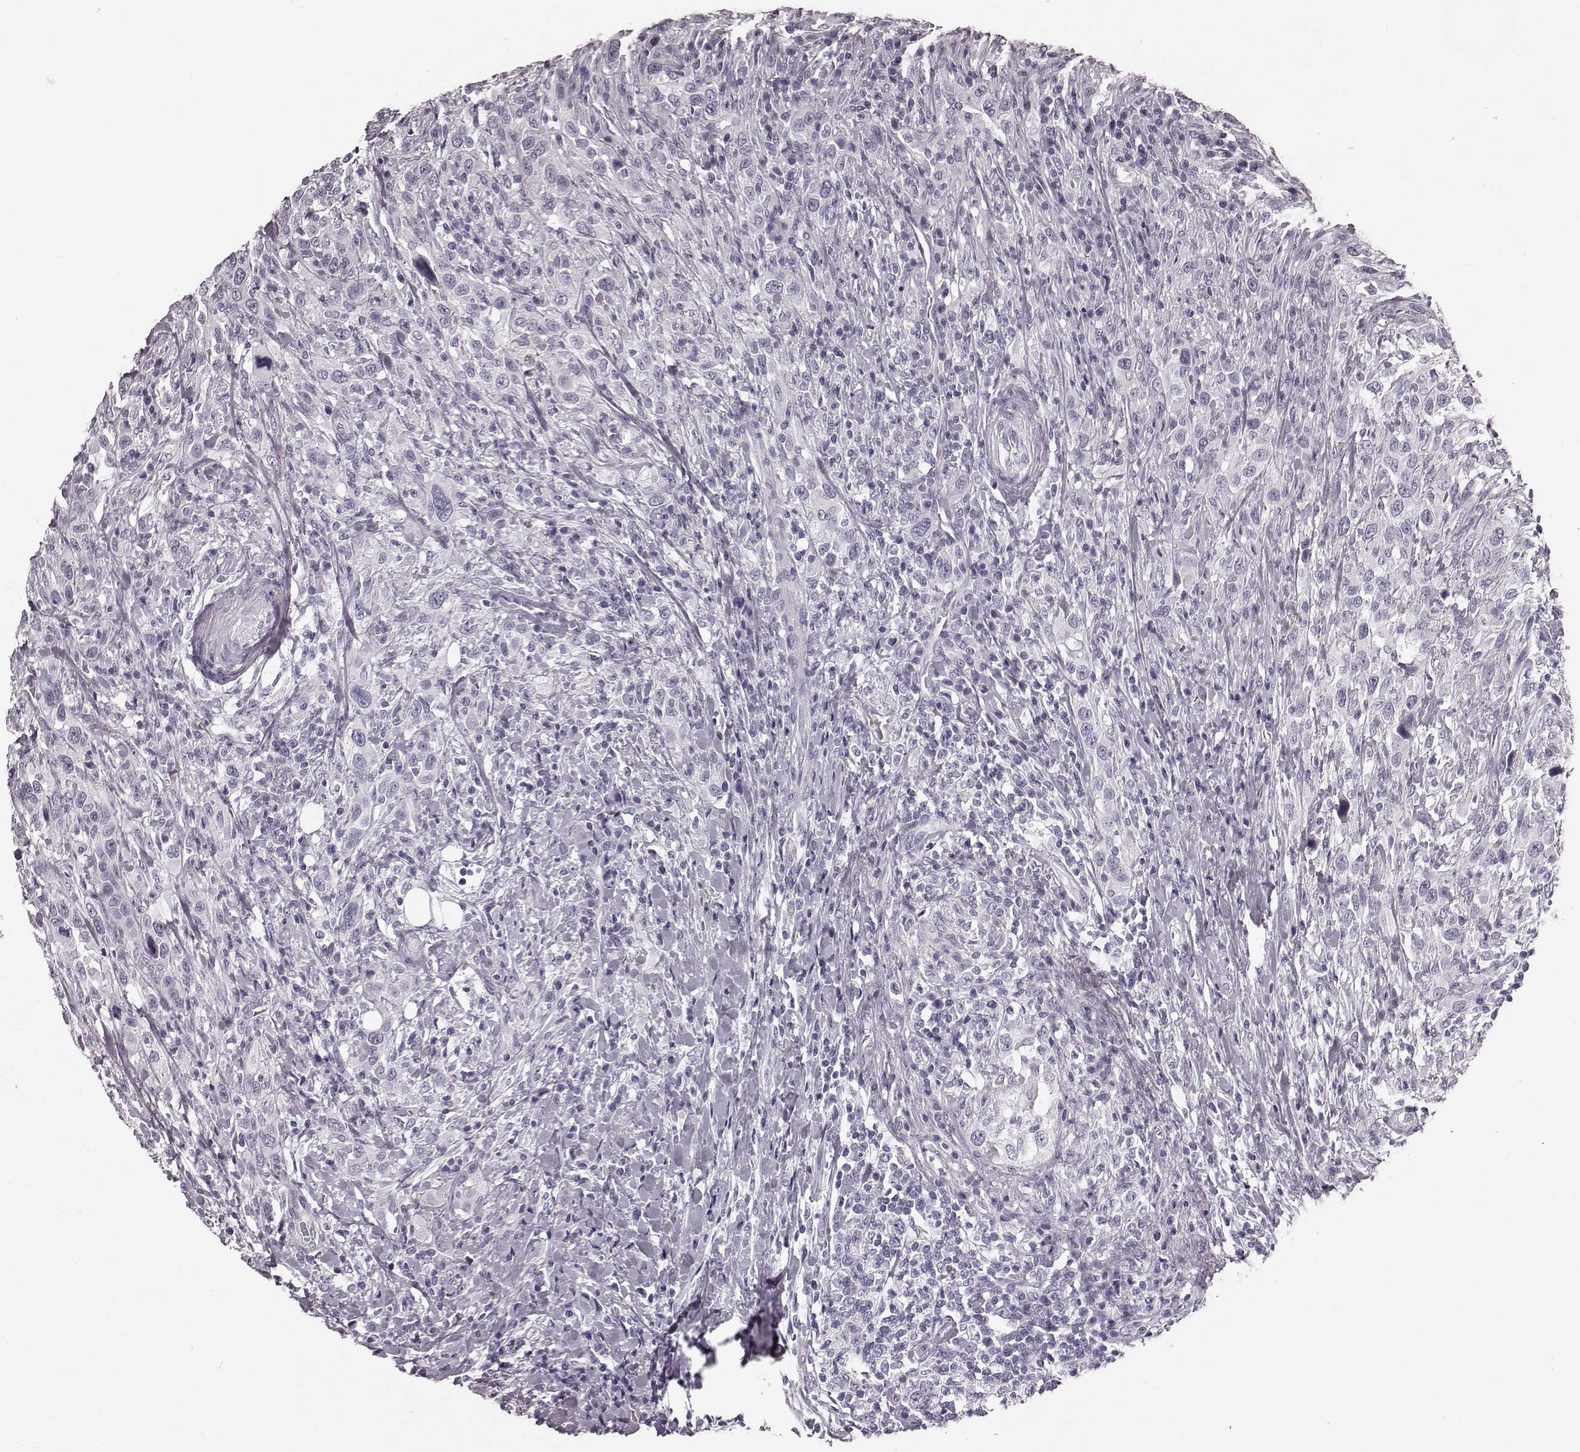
{"staining": {"intensity": "negative", "quantity": "none", "location": "none"}, "tissue": "urothelial cancer", "cell_type": "Tumor cells", "image_type": "cancer", "snomed": [{"axis": "morphology", "description": "Urothelial carcinoma, NOS"}, {"axis": "morphology", "description": "Urothelial carcinoma, High grade"}, {"axis": "topography", "description": "Urinary bladder"}], "caption": "High-grade urothelial carcinoma was stained to show a protein in brown. There is no significant expression in tumor cells.", "gene": "TMPRSS15", "patient": {"sex": "female", "age": 64}}